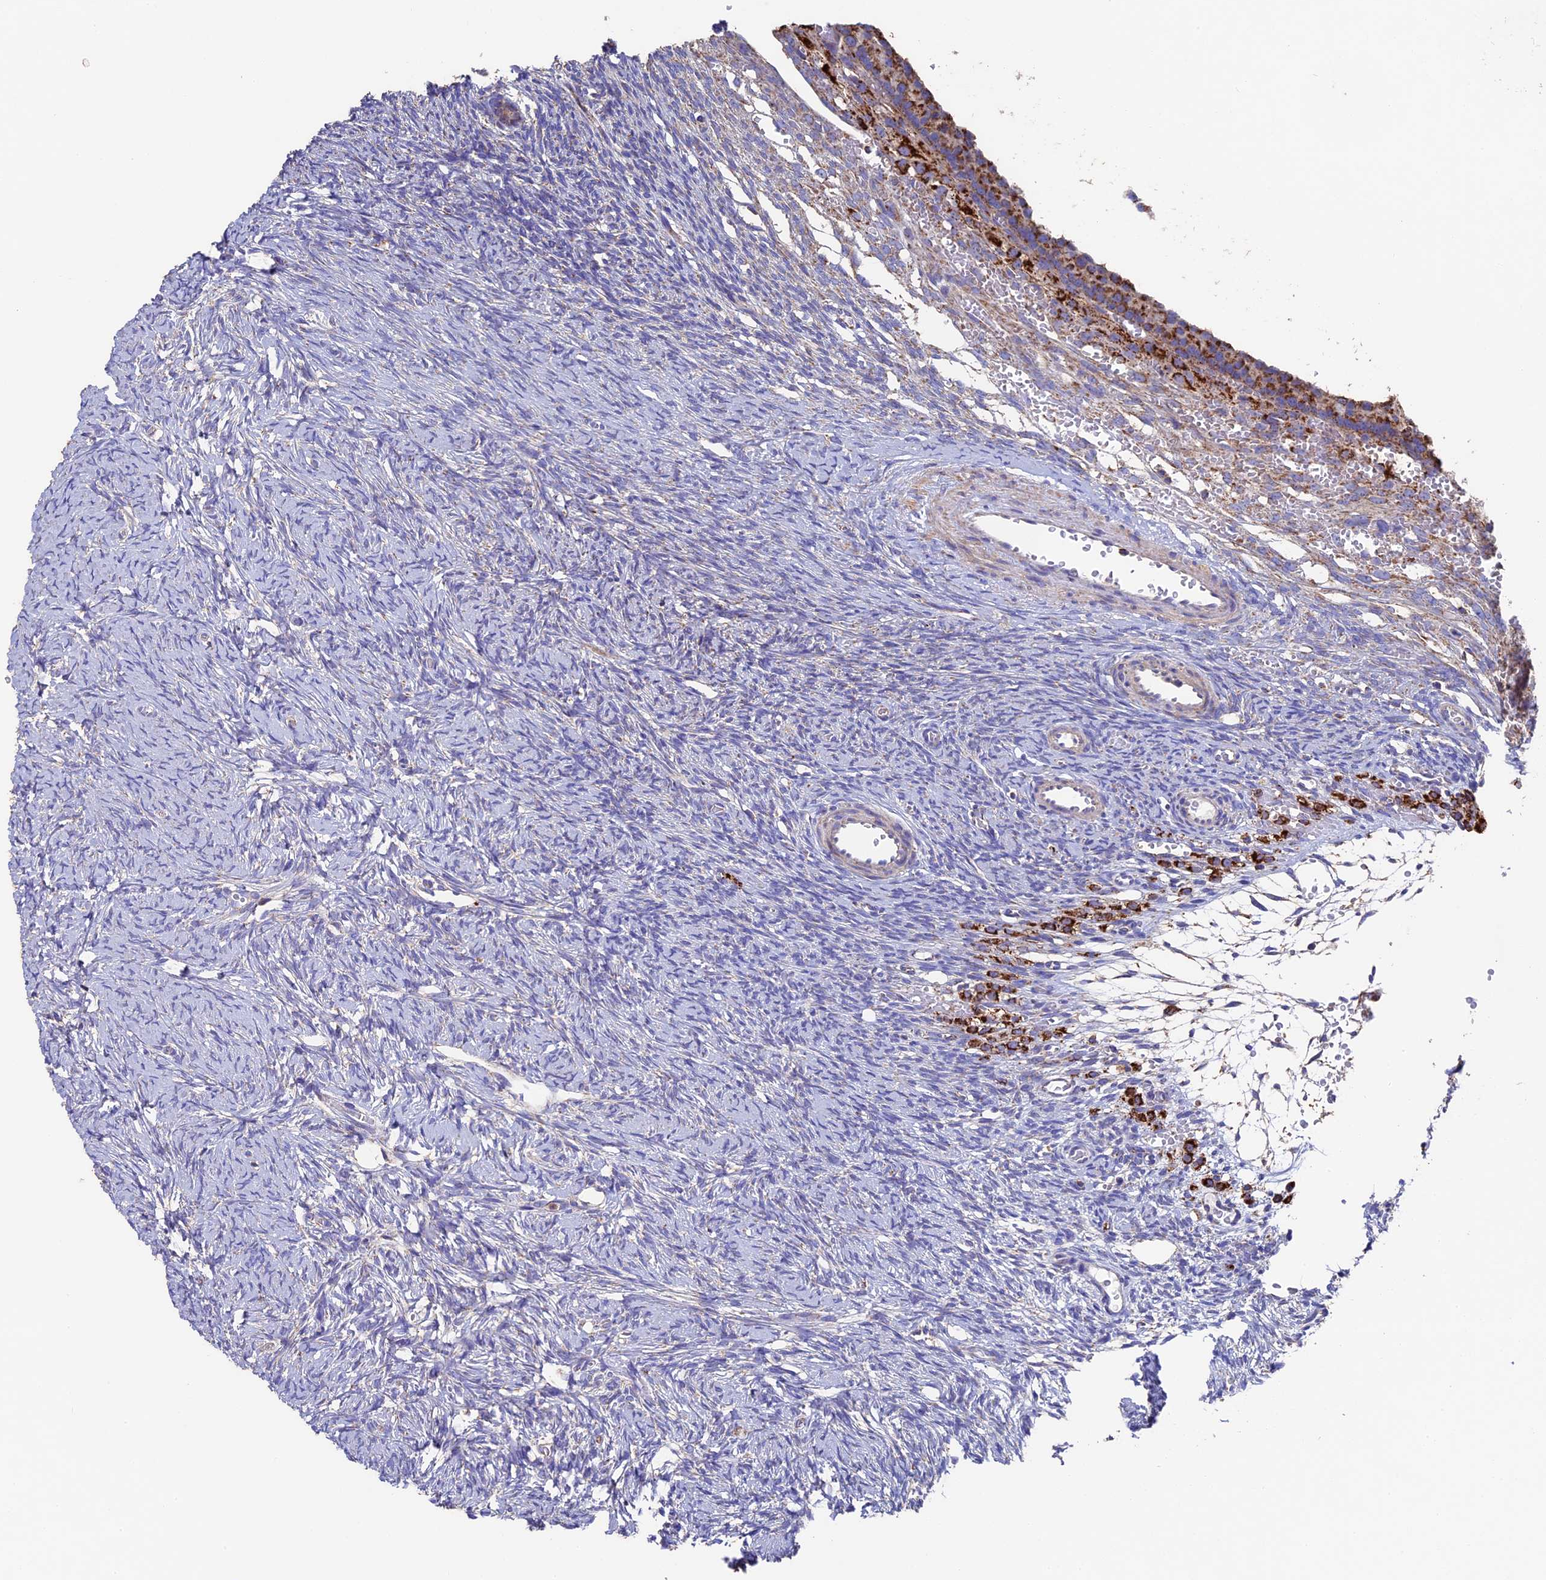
{"staining": {"intensity": "negative", "quantity": "none", "location": "none"}, "tissue": "ovary", "cell_type": "Ovarian stroma cells", "image_type": "normal", "snomed": [{"axis": "morphology", "description": "Normal tissue, NOS"}, {"axis": "topography", "description": "Ovary"}], "caption": "Immunohistochemical staining of unremarkable human ovary reveals no significant positivity in ovarian stroma cells. Brightfield microscopy of immunohistochemistry stained with DAB (3,3'-diaminobenzidine) (brown) and hematoxylin (blue), captured at high magnification.", "gene": "ADAT1", "patient": {"sex": "female", "age": 39}}